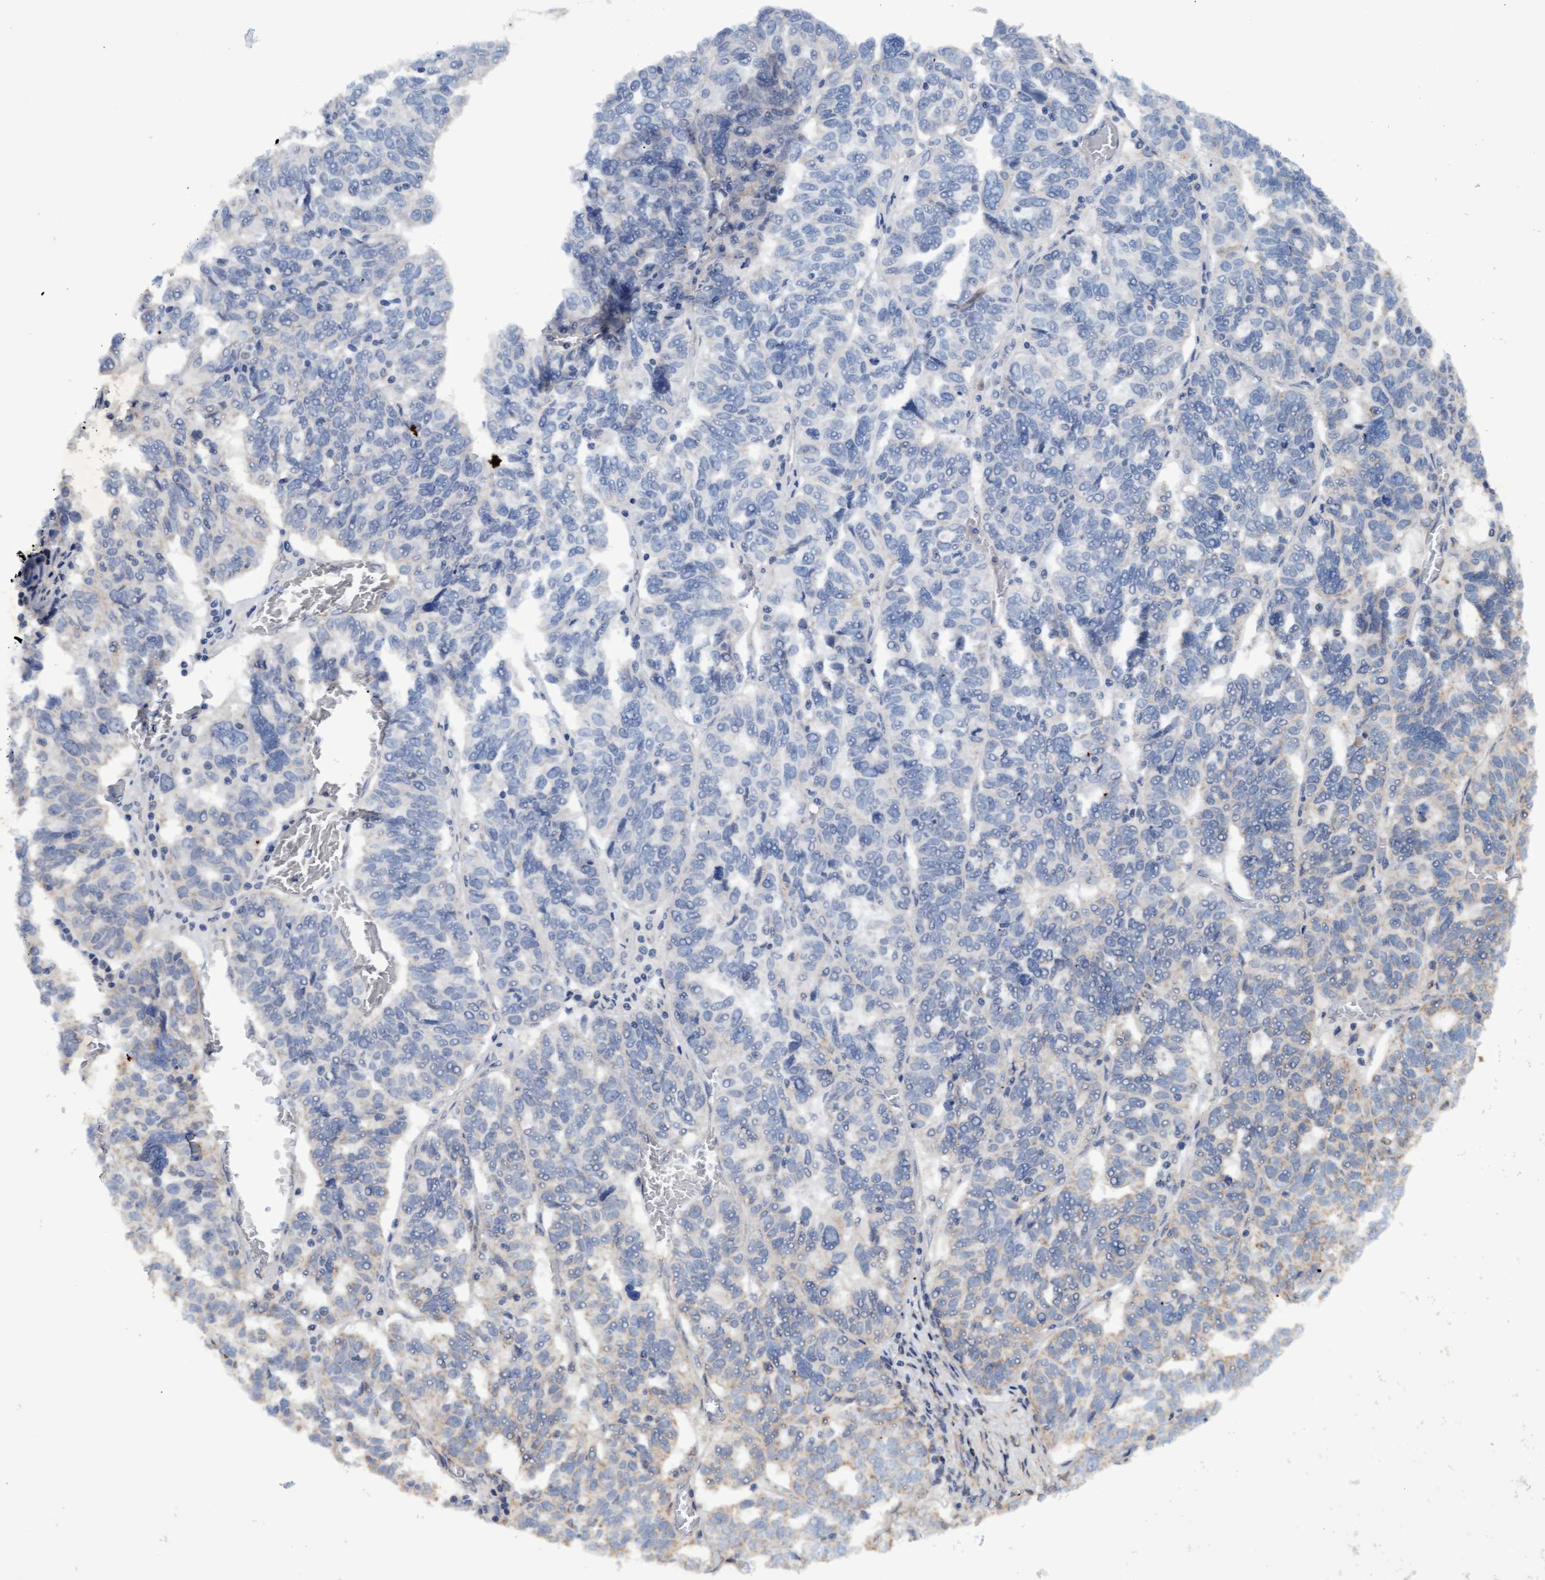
{"staining": {"intensity": "negative", "quantity": "none", "location": "none"}, "tissue": "ovarian cancer", "cell_type": "Tumor cells", "image_type": "cancer", "snomed": [{"axis": "morphology", "description": "Cystadenocarcinoma, serous, NOS"}, {"axis": "topography", "description": "Ovary"}], "caption": "This is a histopathology image of immunohistochemistry staining of serous cystadenocarcinoma (ovarian), which shows no positivity in tumor cells. Nuclei are stained in blue.", "gene": "MGLL", "patient": {"sex": "female", "age": 59}}